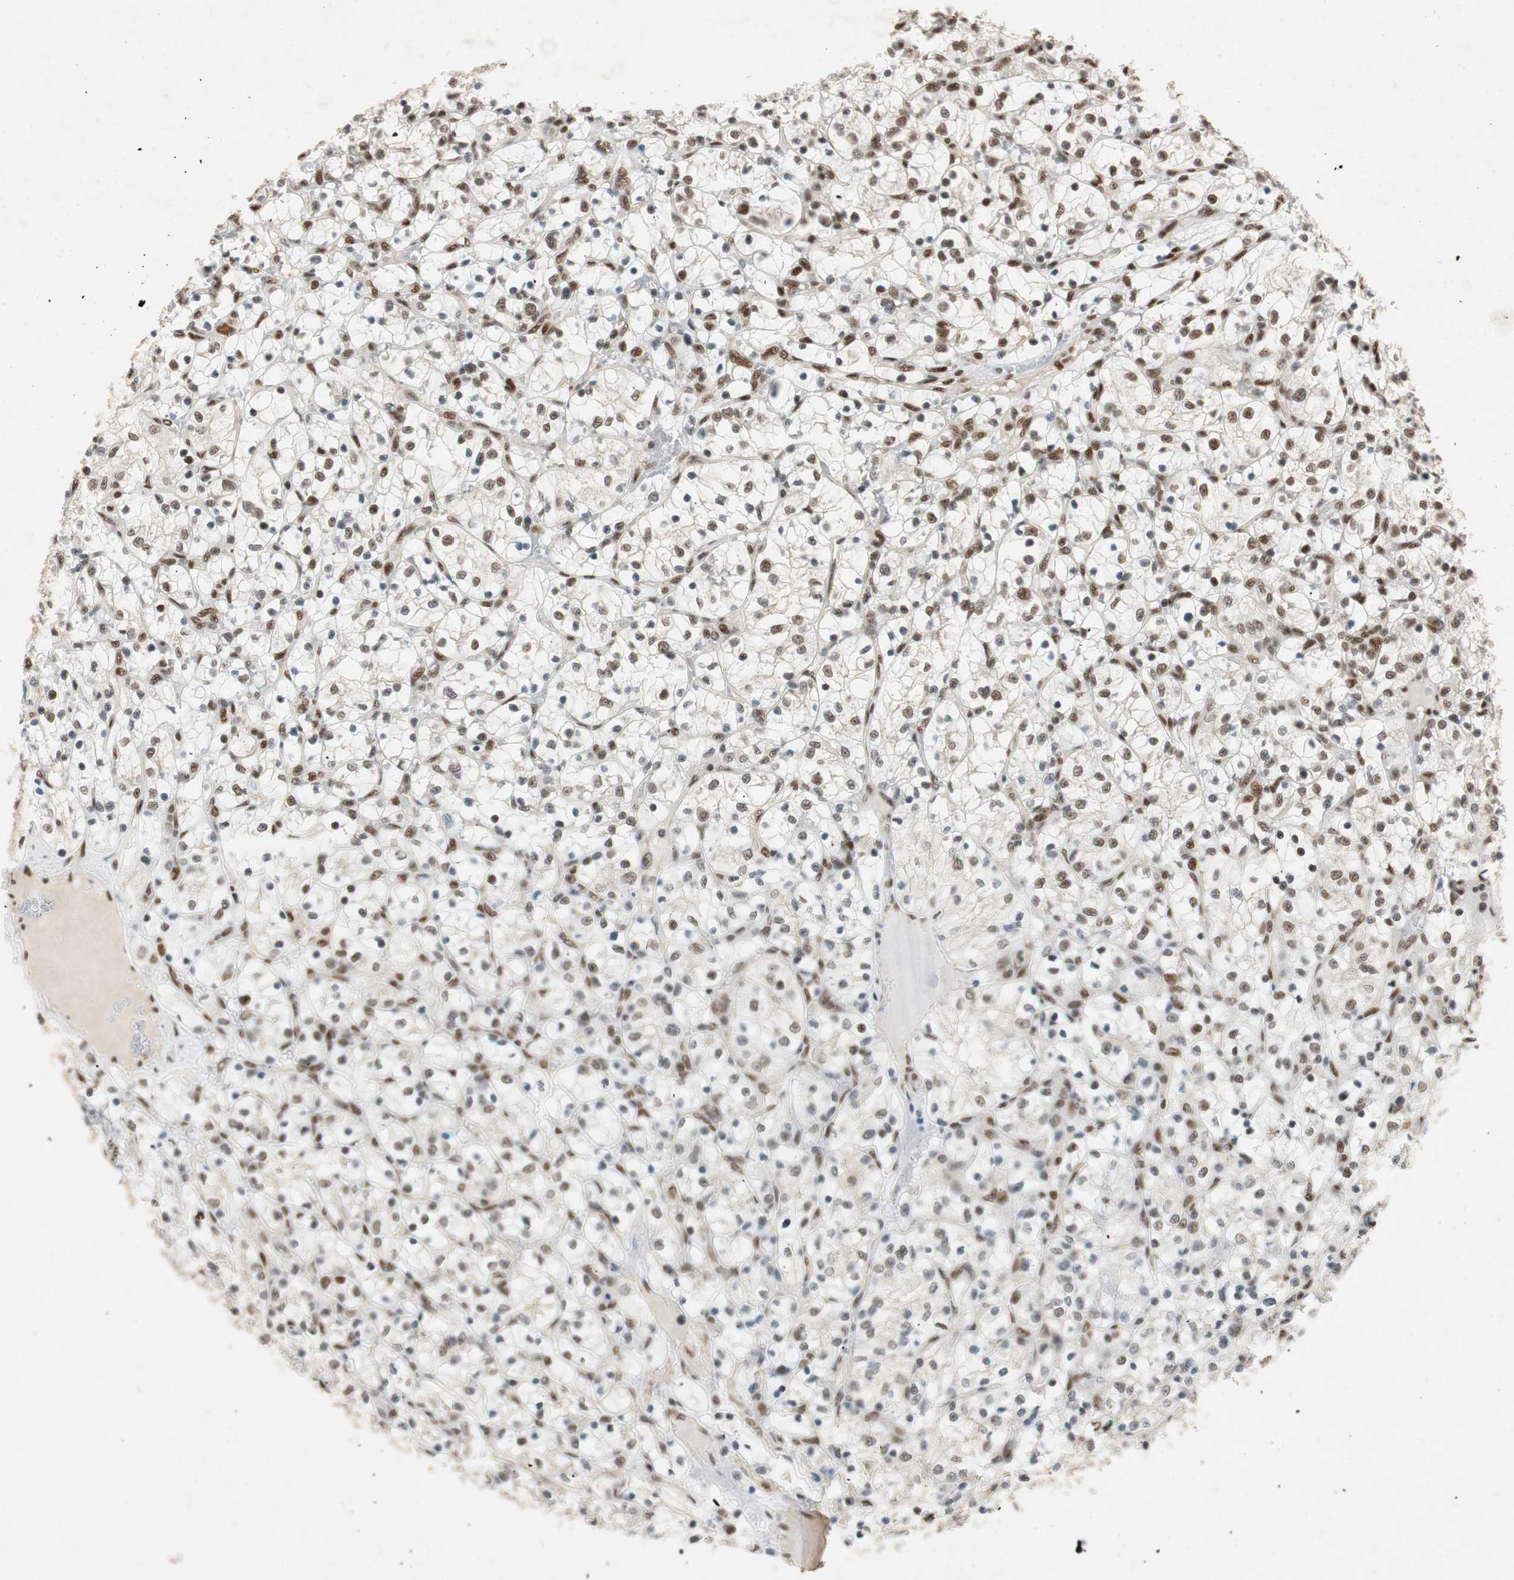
{"staining": {"intensity": "strong", "quantity": "25%-75%", "location": "nuclear"}, "tissue": "renal cancer", "cell_type": "Tumor cells", "image_type": "cancer", "snomed": [{"axis": "morphology", "description": "Adenocarcinoma, NOS"}, {"axis": "topography", "description": "Kidney"}], "caption": "High-power microscopy captured an immunohistochemistry histopathology image of renal adenocarcinoma, revealing strong nuclear positivity in about 25%-75% of tumor cells.", "gene": "NCBP3", "patient": {"sex": "female", "age": 69}}